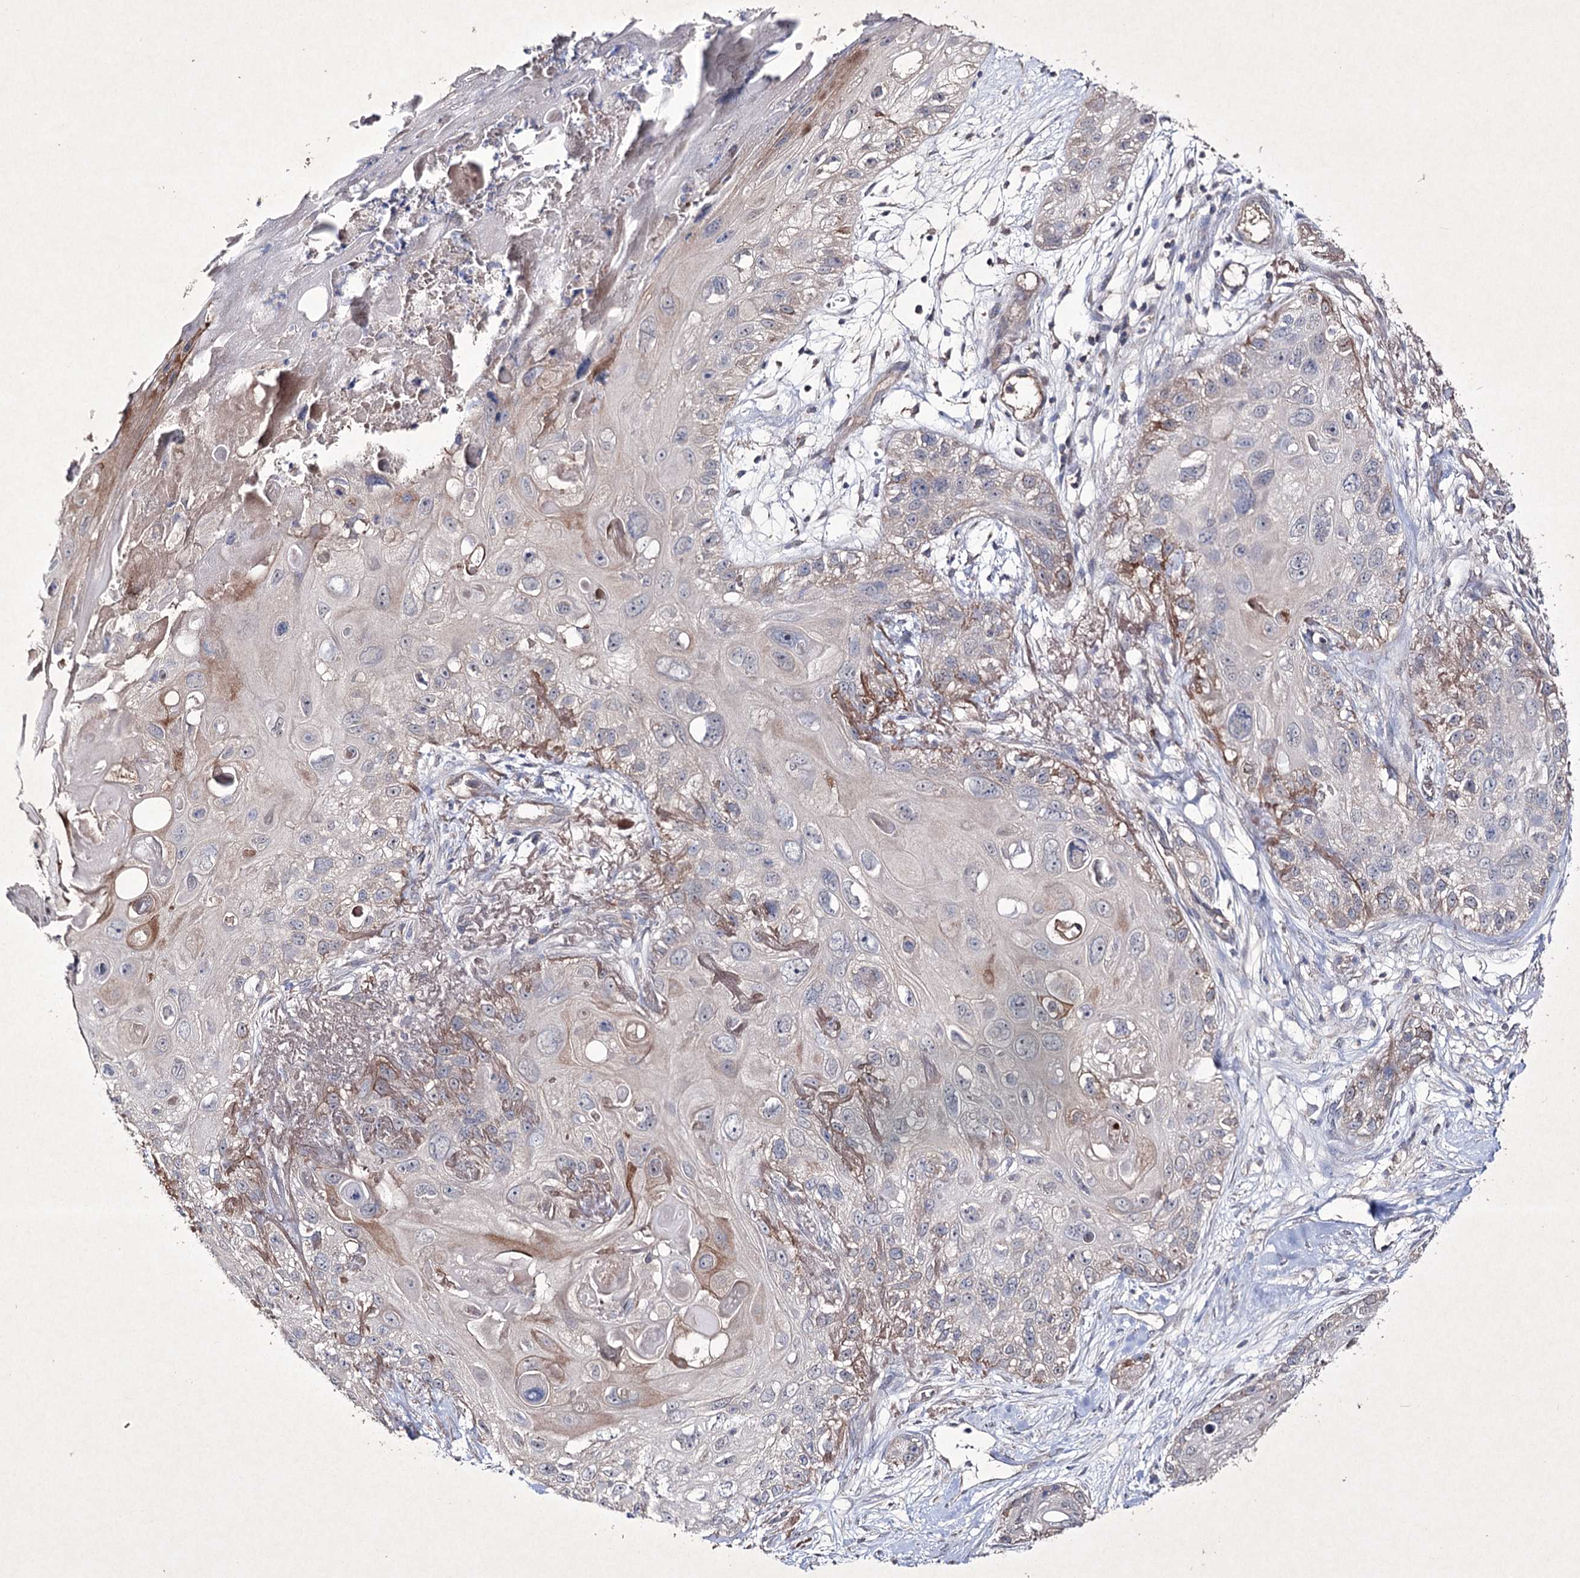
{"staining": {"intensity": "weak", "quantity": "<25%", "location": "cytoplasmic/membranous"}, "tissue": "skin cancer", "cell_type": "Tumor cells", "image_type": "cancer", "snomed": [{"axis": "morphology", "description": "Normal tissue, NOS"}, {"axis": "morphology", "description": "Squamous cell carcinoma, NOS"}, {"axis": "topography", "description": "Skin"}], "caption": "Immunohistochemical staining of squamous cell carcinoma (skin) demonstrates no significant staining in tumor cells. (IHC, brightfield microscopy, high magnification).", "gene": "SEMA4G", "patient": {"sex": "male", "age": 72}}